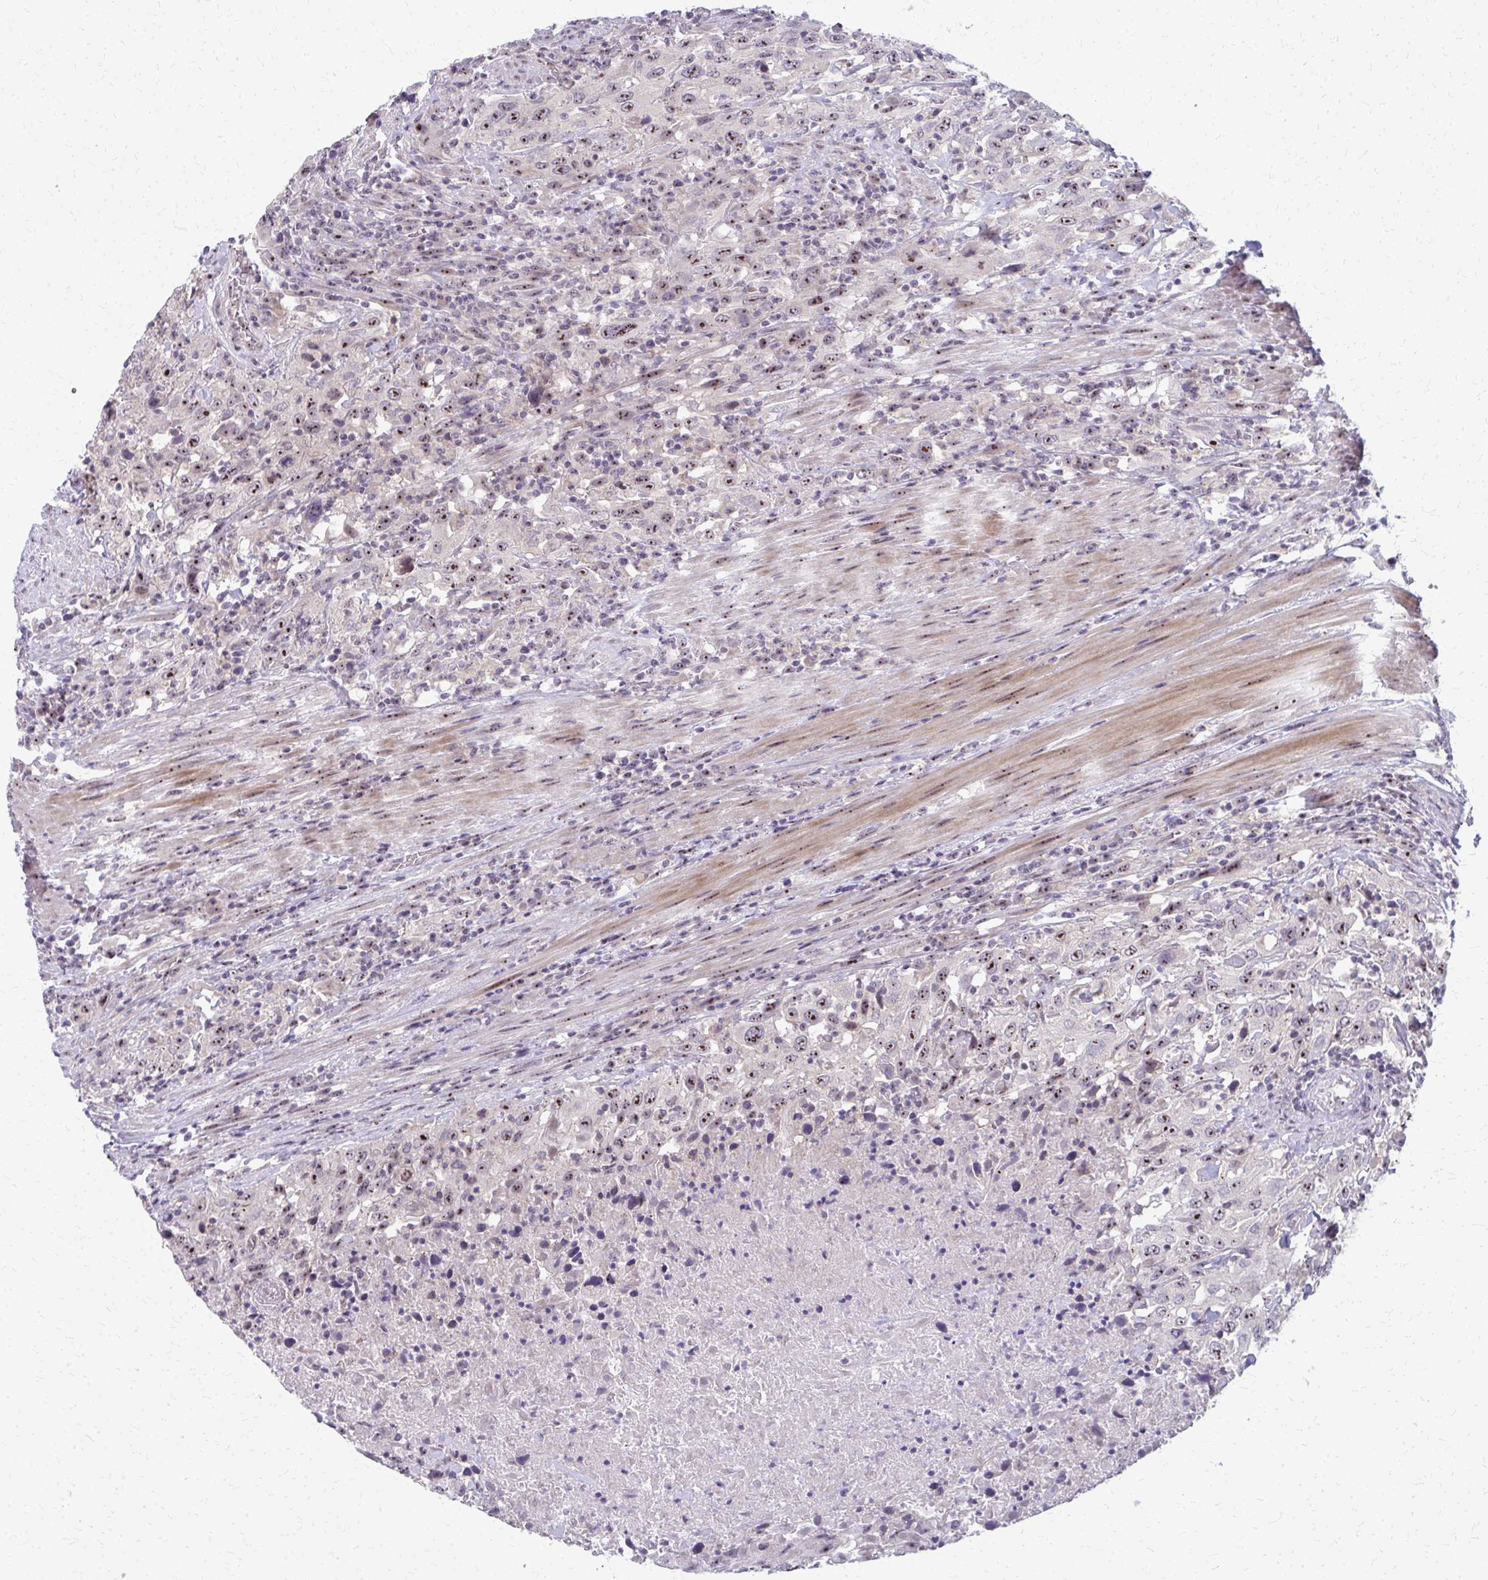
{"staining": {"intensity": "moderate", "quantity": ">75%", "location": "nuclear"}, "tissue": "urothelial cancer", "cell_type": "Tumor cells", "image_type": "cancer", "snomed": [{"axis": "morphology", "description": "Urothelial carcinoma, High grade"}, {"axis": "topography", "description": "Urinary bladder"}], "caption": "High-power microscopy captured an immunohistochemistry (IHC) histopathology image of urothelial cancer, revealing moderate nuclear staining in about >75% of tumor cells. (Brightfield microscopy of DAB IHC at high magnification).", "gene": "NUDT16", "patient": {"sex": "male", "age": 61}}